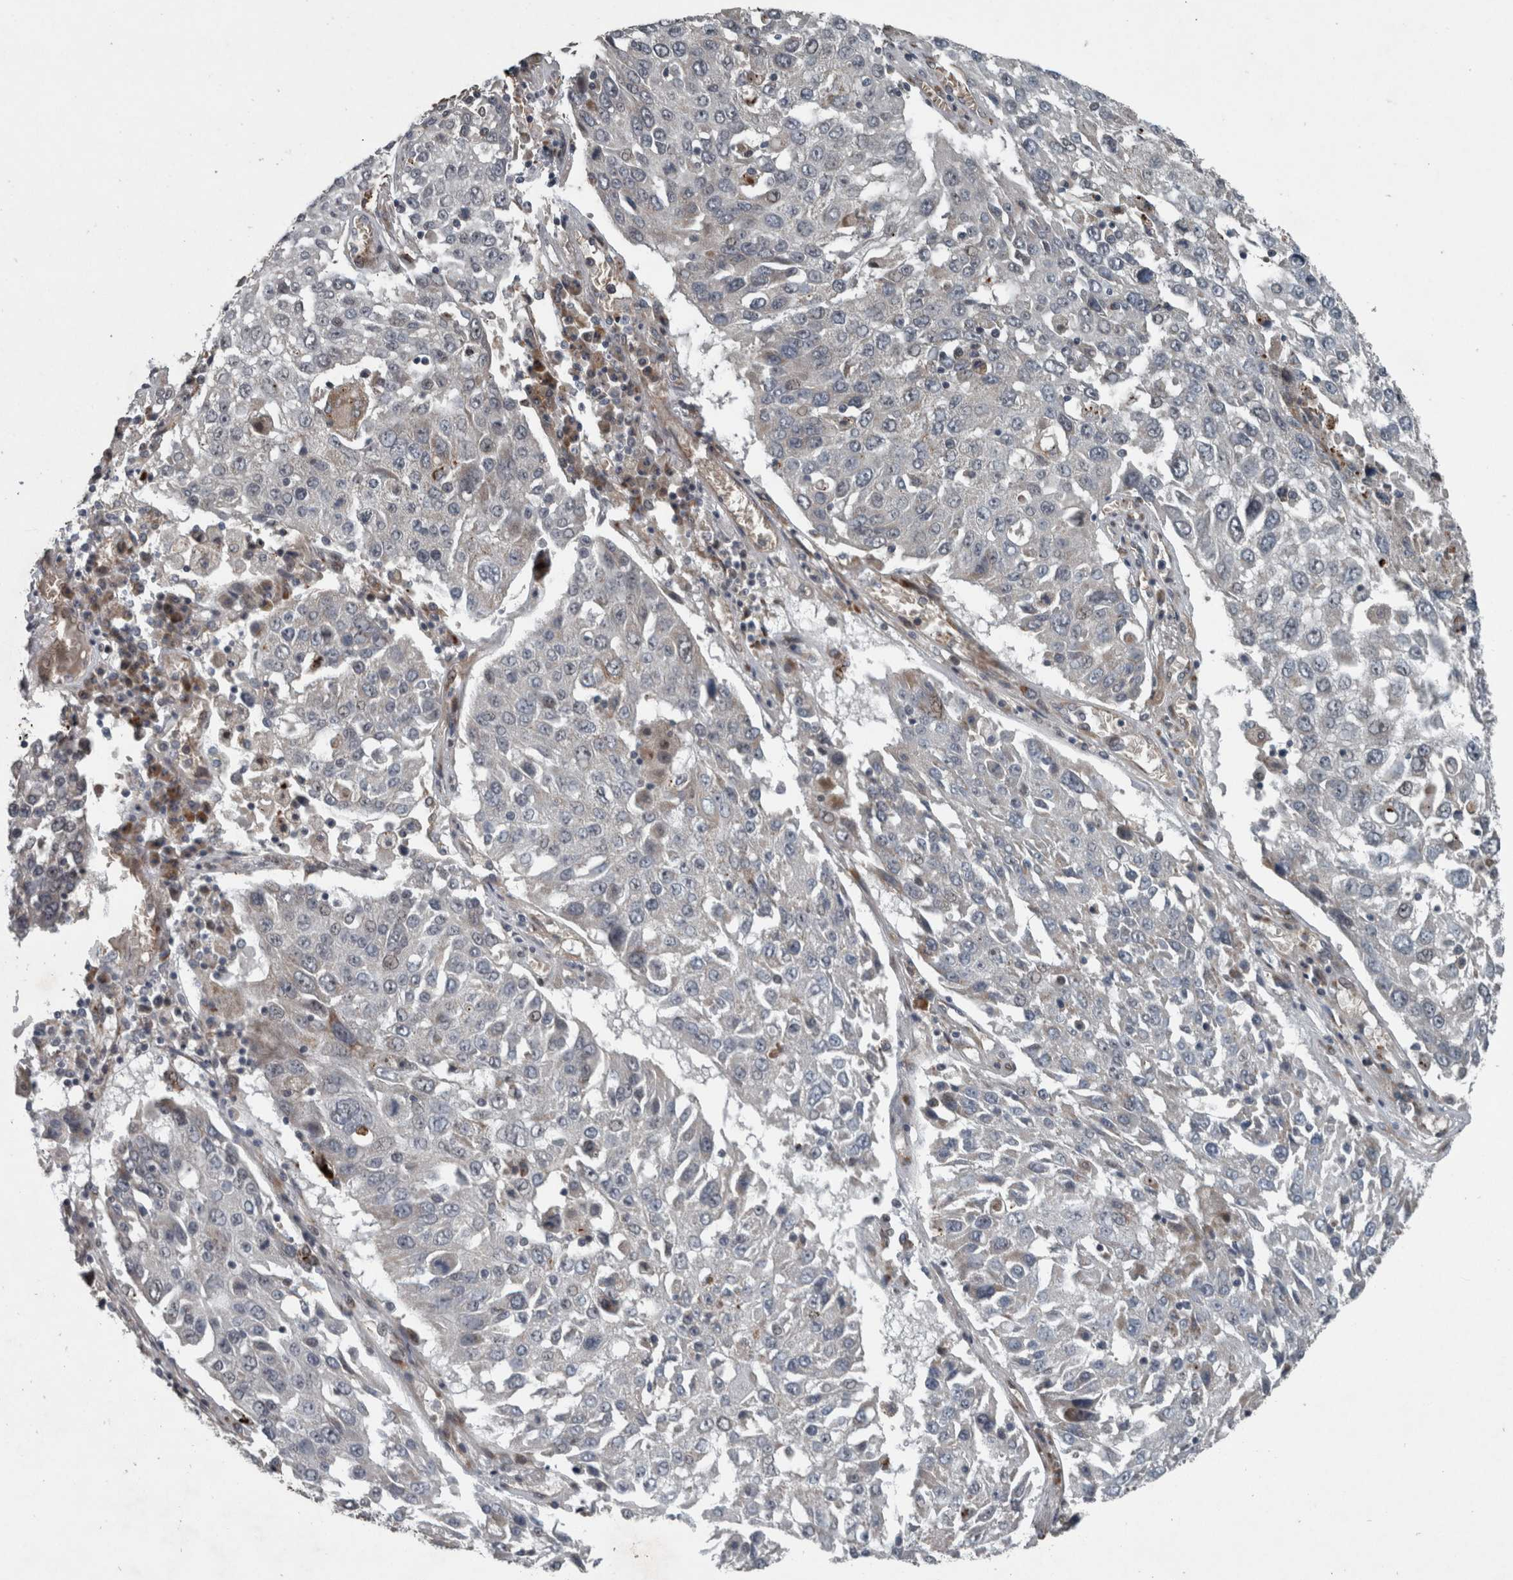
{"staining": {"intensity": "negative", "quantity": "none", "location": "none"}, "tissue": "lung cancer", "cell_type": "Tumor cells", "image_type": "cancer", "snomed": [{"axis": "morphology", "description": "Squamous cell carcinoma, NOS"}, {"axis": "topography", "description": "Lung"}], "caption": "The photomicrograph exhibits no staining of tumor cells in lung cancer (squamous cell carcinoma).", "gene": "ZNF345", "patient": {"sex": "male", "age": 65}}